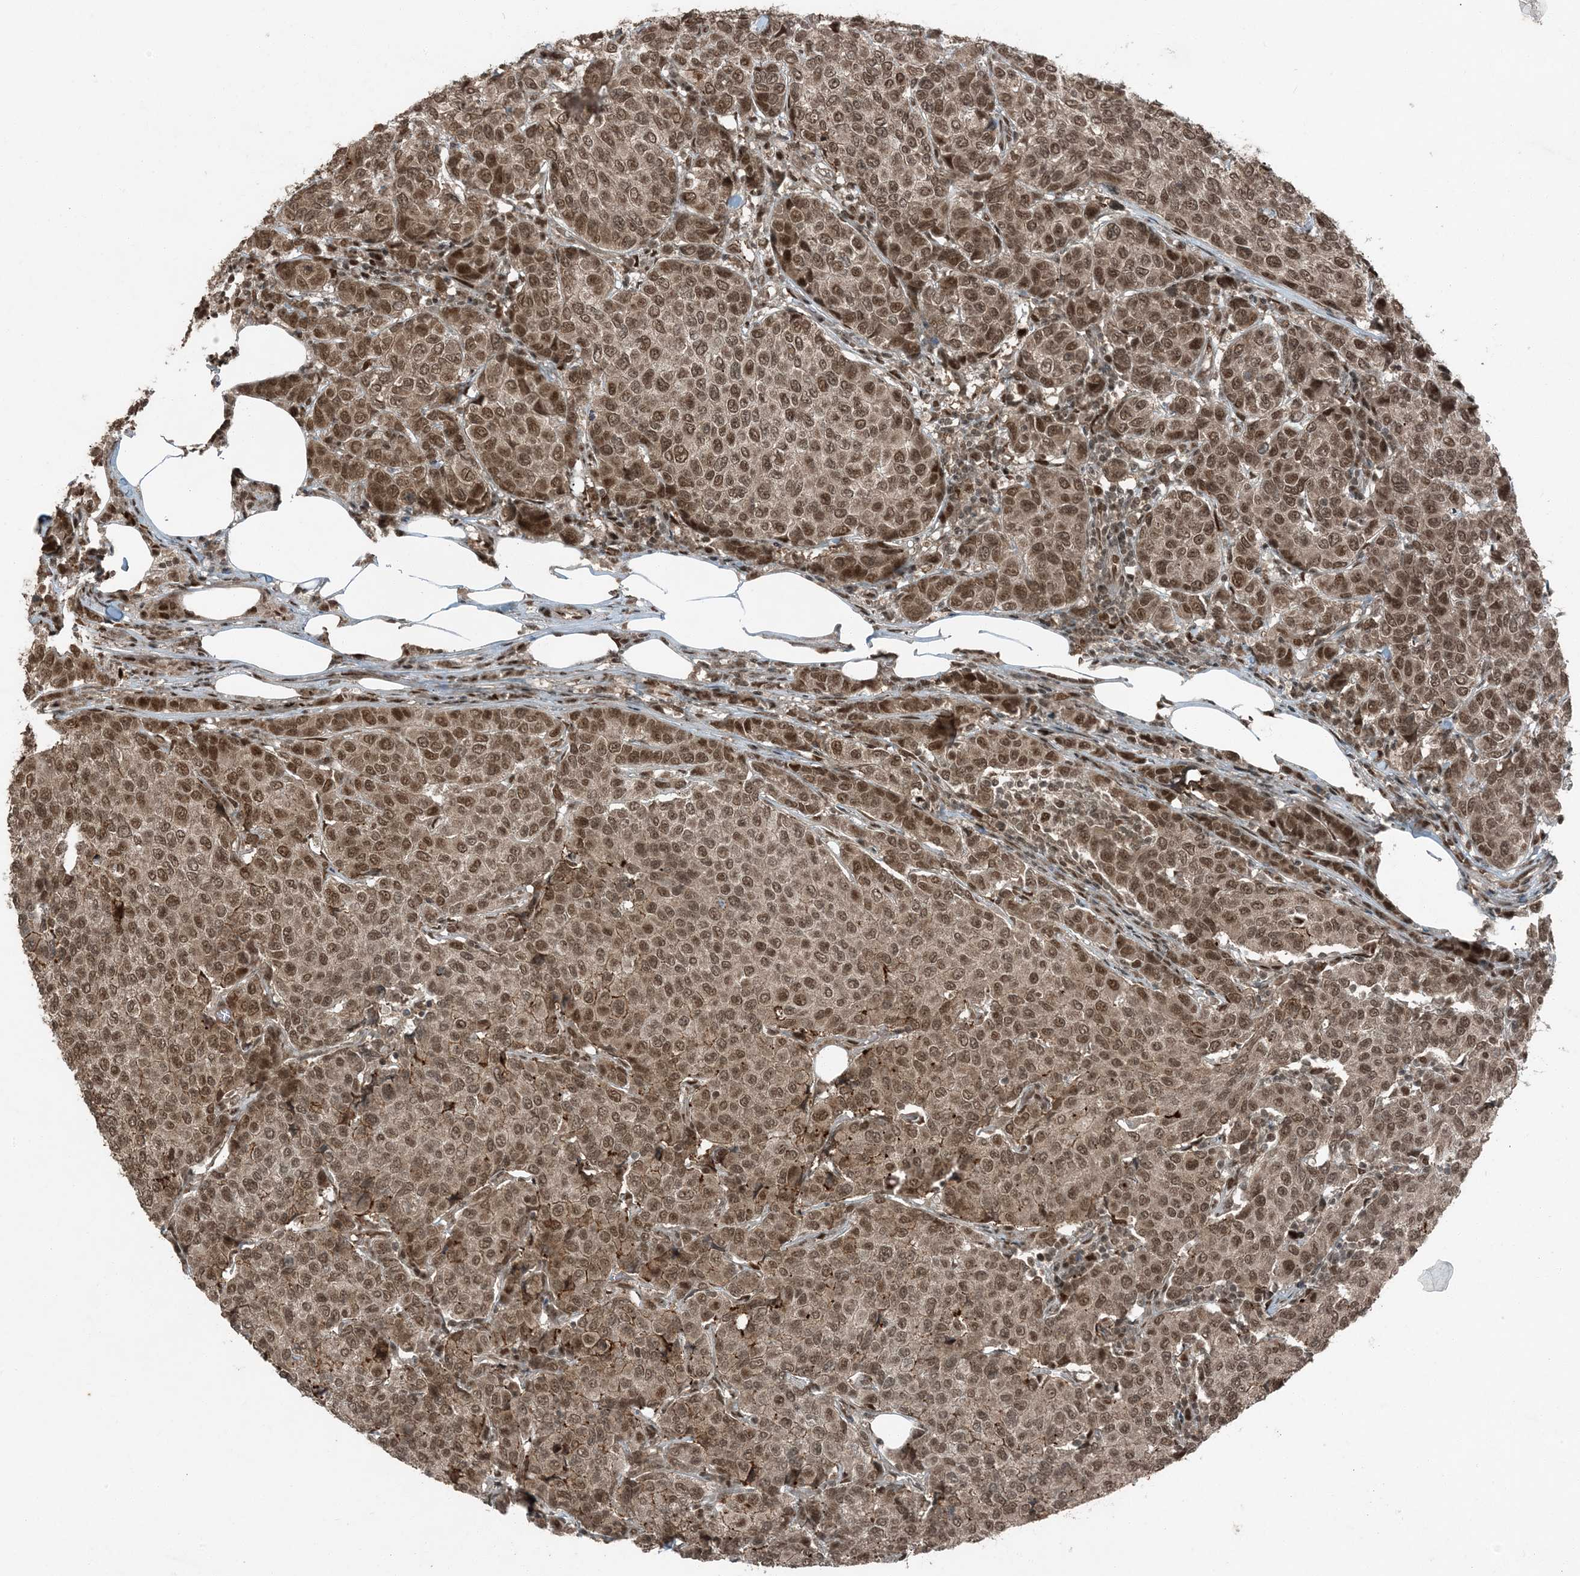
{"staining": {"intensity": "moderate", "quantity": ">75%", "location": "nuclear"}, "tissue": "breast cancer", "cell_type": "Tumor cells", "image_type": "cancer", "snomed": [{"axis": "morphology", "description": "Duct carcinoma"}, {"axis": "topography", "description": "Breast"}], "caption": "About >75% of tumor cells in human breast infiltrating ductal carcinoma demonstrate moderate nuclear protein staining as visualized by brown immunohistochemical staining.", "gene": "TRAPPC12", "patient": {"sex": "female", "age": 55}}